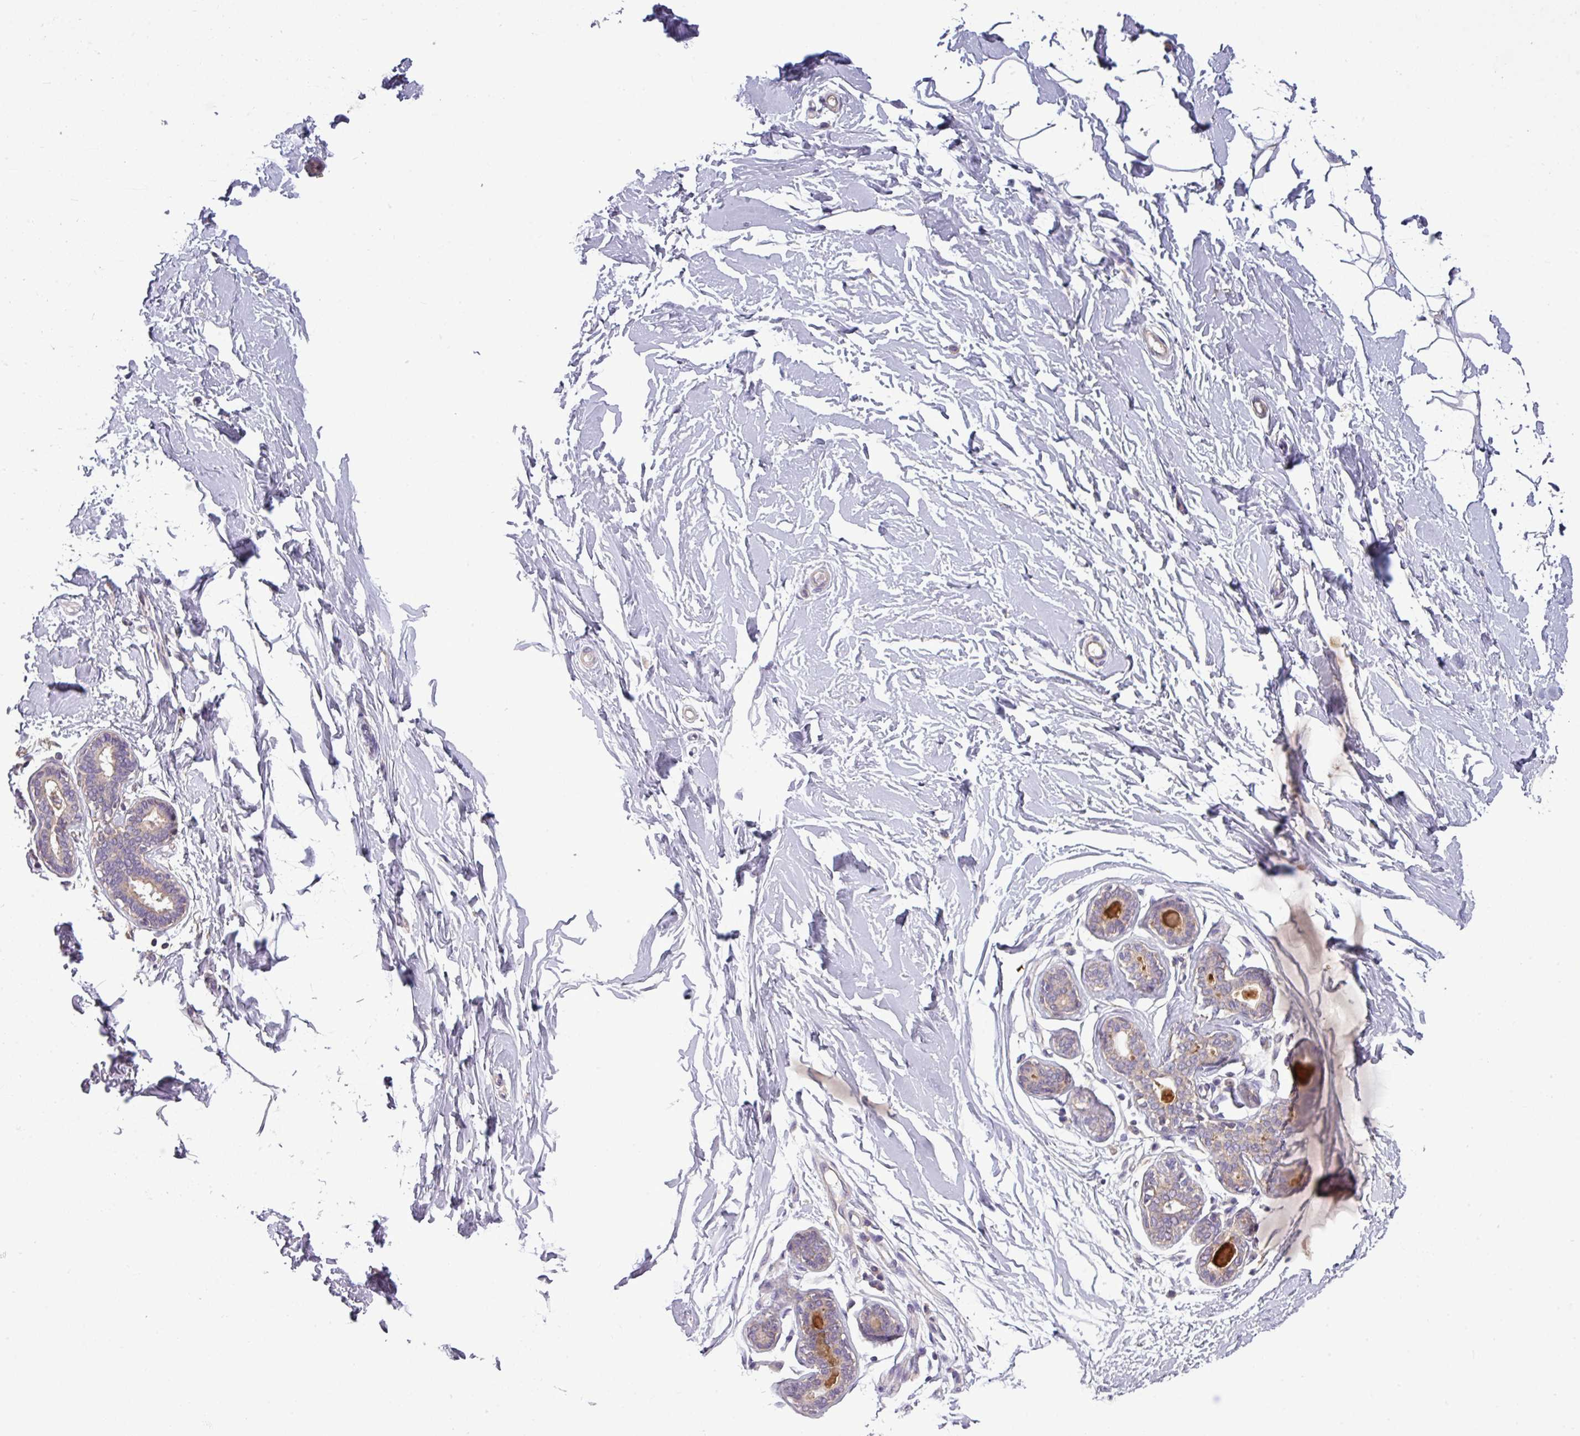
{"staining": {"intensity": "negative", "quantity": "none", "location": "none"}, "tissue": "breast", "cell_type": "Adipocytes", "image_type": "normal", "snomed": [{"axis": "morphology", "description": "Normal tissue, NOS"}, {"axis": "topography", "description": "Breast"}], "caption": "Immunohistochemistry of normal human breast shows no positivity in adipocytes.", "gene": "PAPLN", "patient": {"sex": "female", "age": 23}}